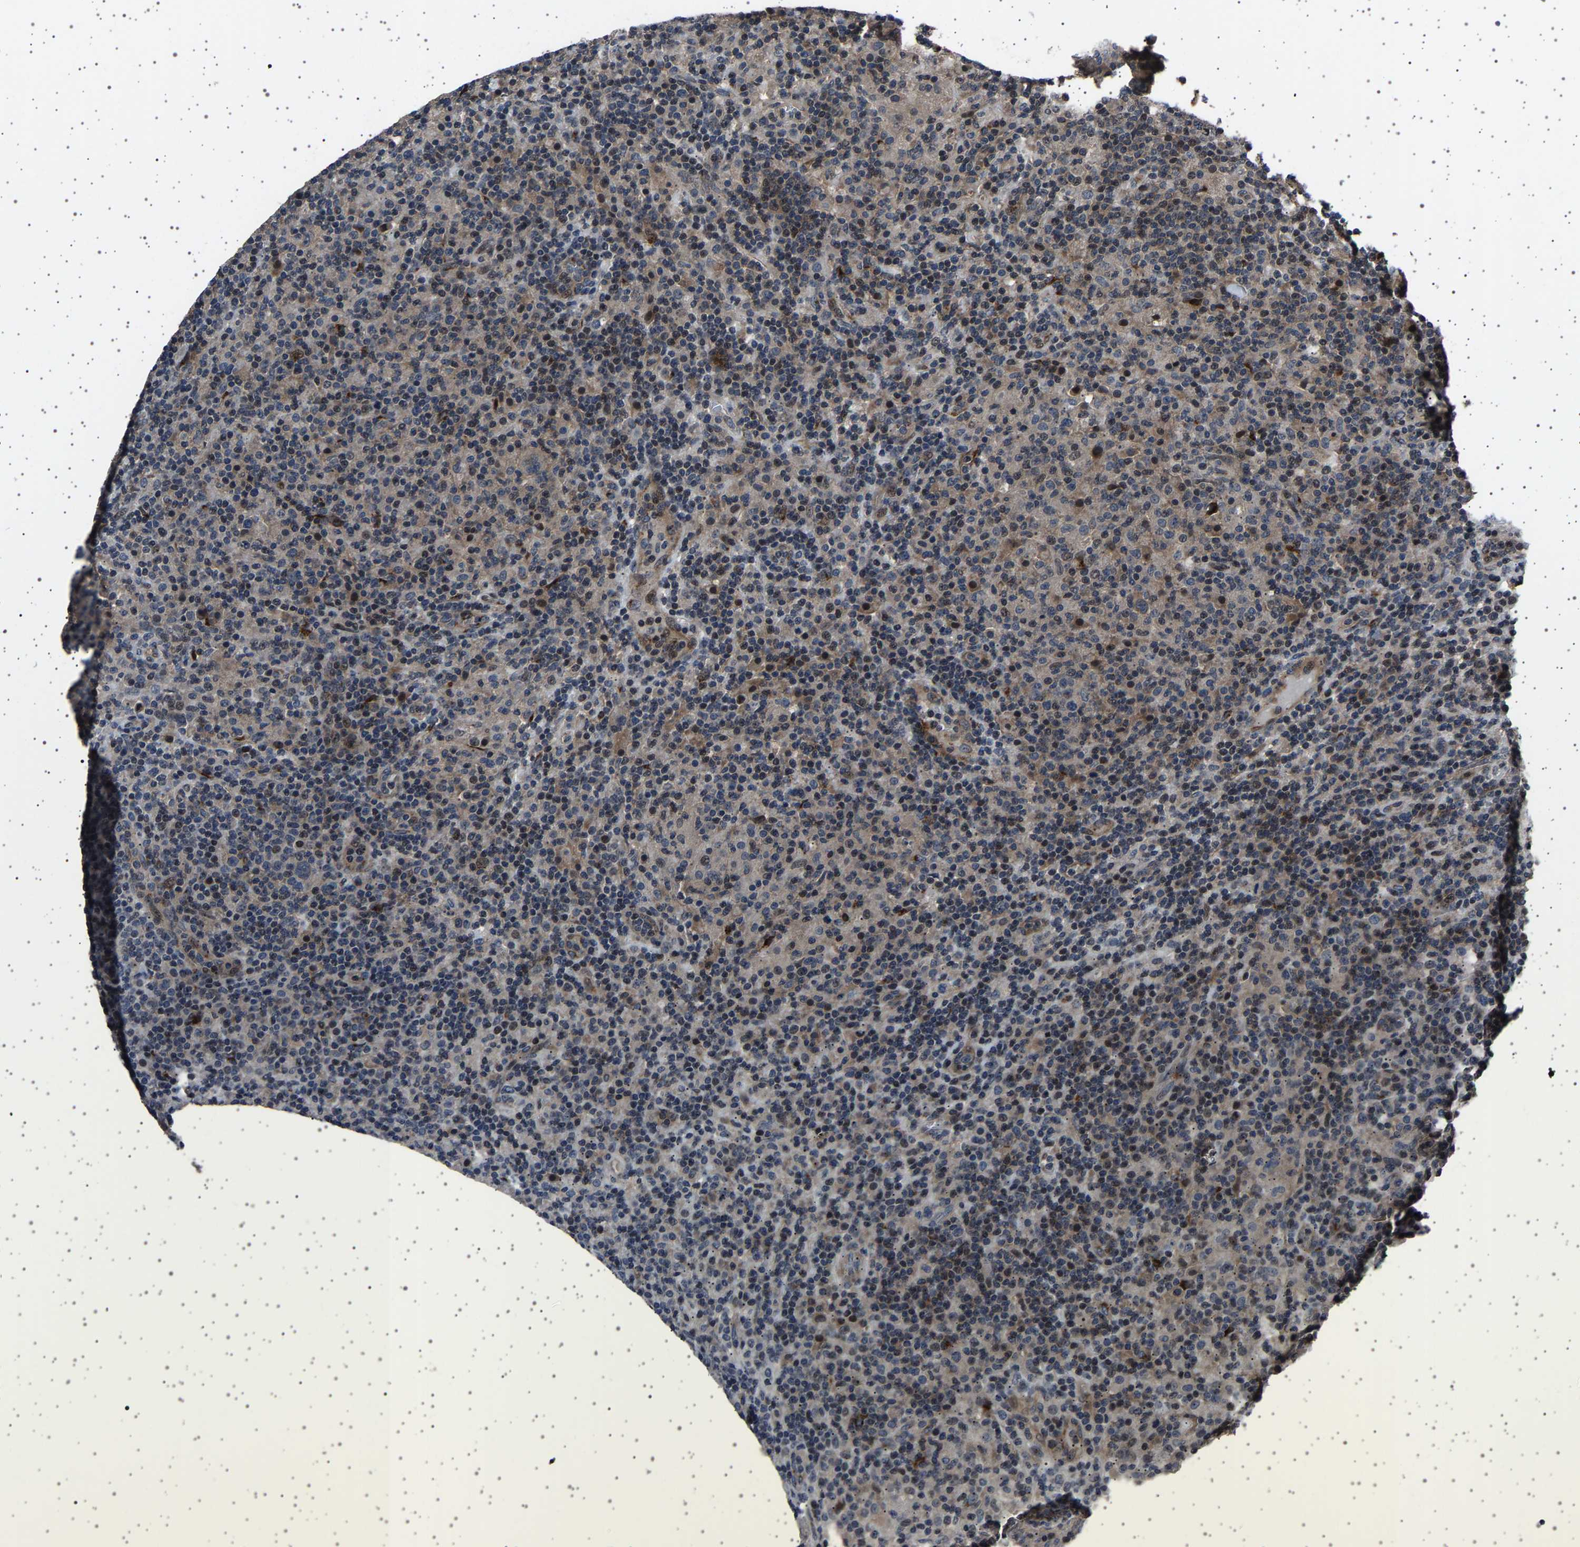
{"staining": {"intensity": "moderate", "quantity": "<25%", "location": "cytoplasmic/membranous"}, "tissue": "lymphoma", "cell_type": "Tumor cells", "image_type": "cancer", "snomed": [{"axis": "morphology", "description": "Hodgkin's disease, NOS"}, {"axis": "topography", "description": "Lymph node"}], "caption": "Hodgkin's disease tissue demonstrates moderate cytoplasmic/membranous positivity in about <25% of tumor cells The staining is performed using DAB brown chromogen to label protein expression. The nuclei are counter-stained blue using hematoxylin.", "gene": "NCKAP1", "patient": {"sex": "male", "age": 70}}